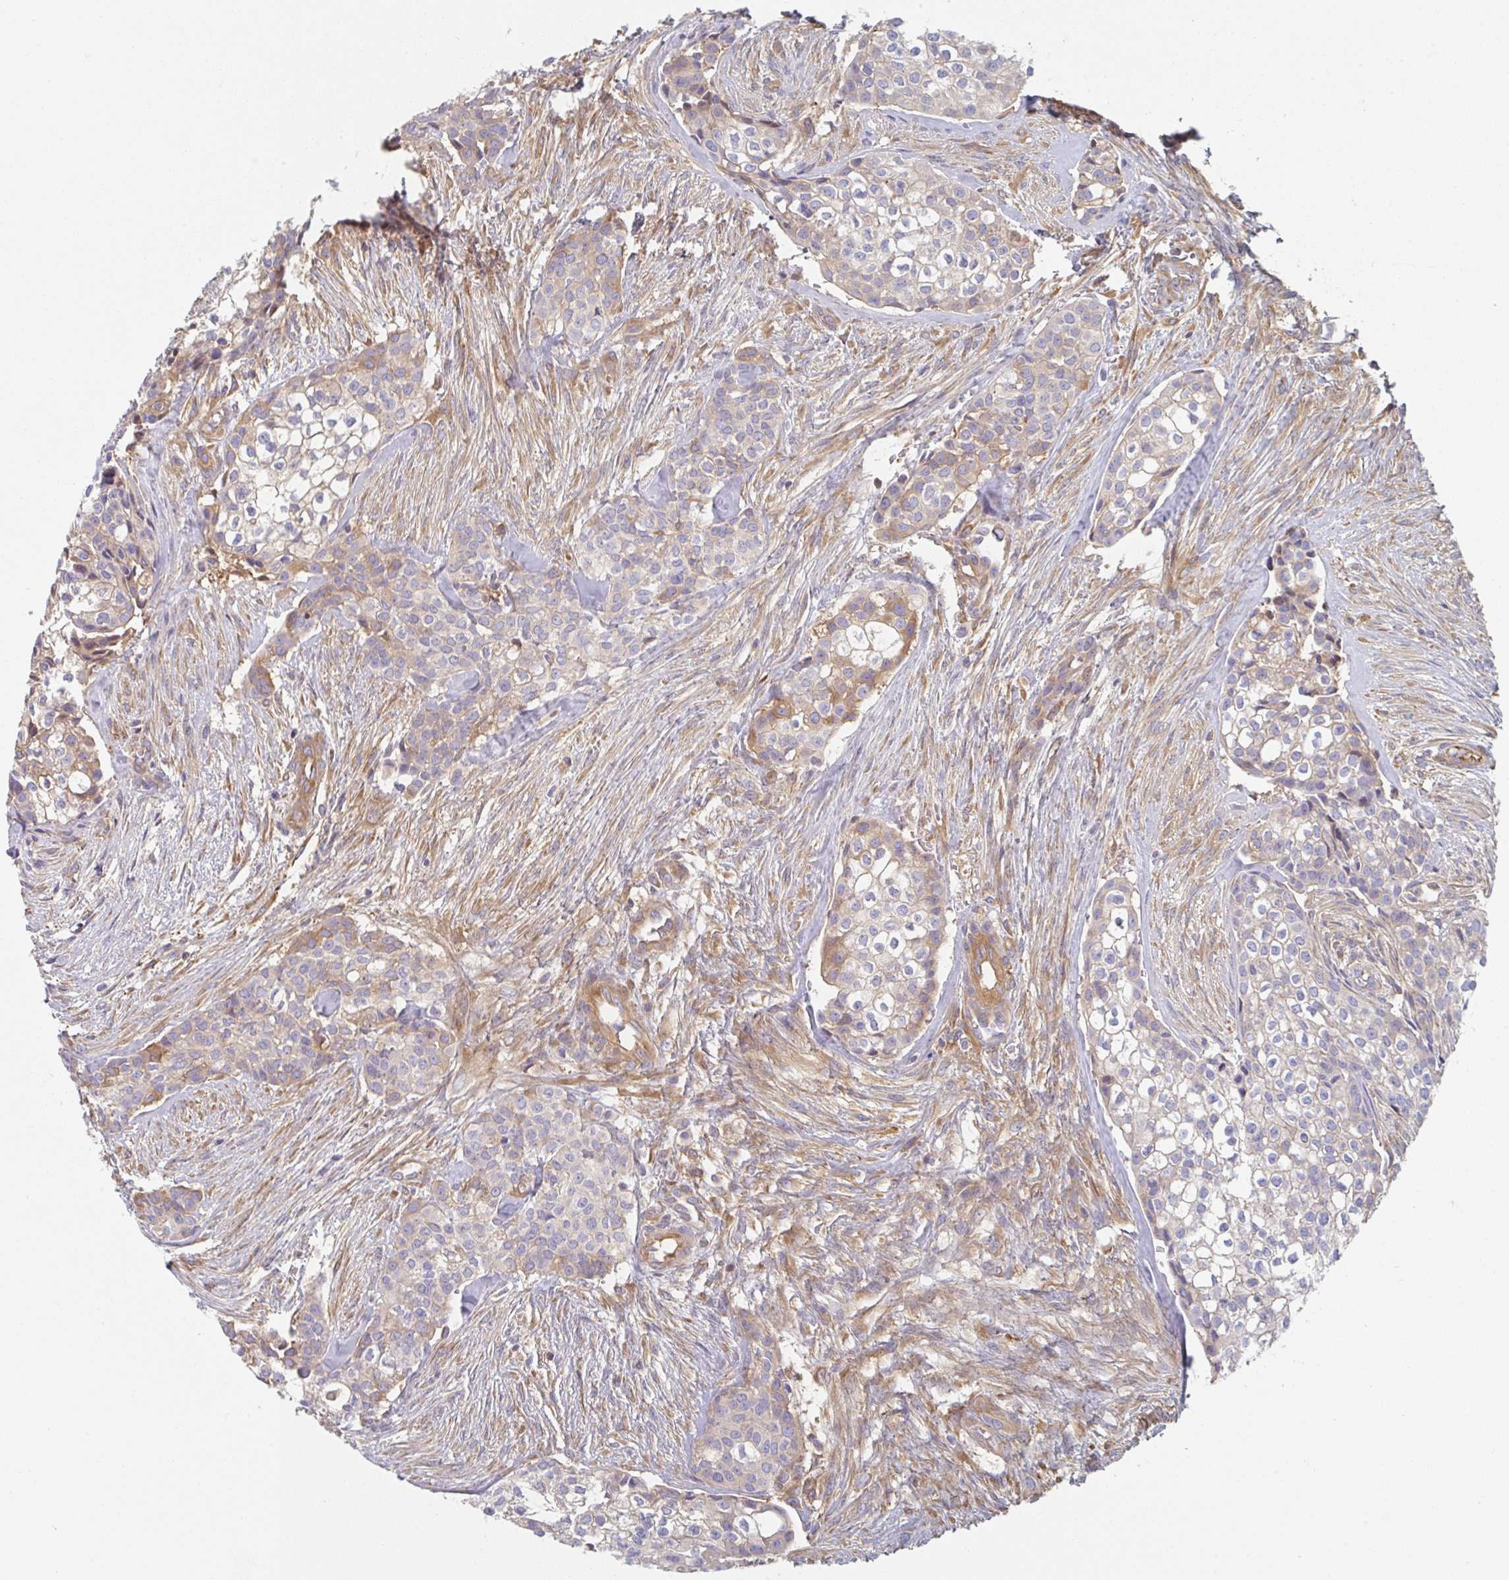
{"staining": {"intensity": "weak", "quantity": "<25%", "location": "cytoplasmic/membranous"}, "tissue": "head and neck cancer", "cell_type": "Tumor cells", "image_type": "cancer", "snomed": [{"axis": "morphology", "description": "Adenocarcinoma, NOS"}, {"axis": "topography", "description": "Head-Neck"}], "caption": "There is no significant staining in tumor cells of head and neck adenocarcinoma.", "gene": "AMPD2", "patient": {"sex": "male", "age": 81}}